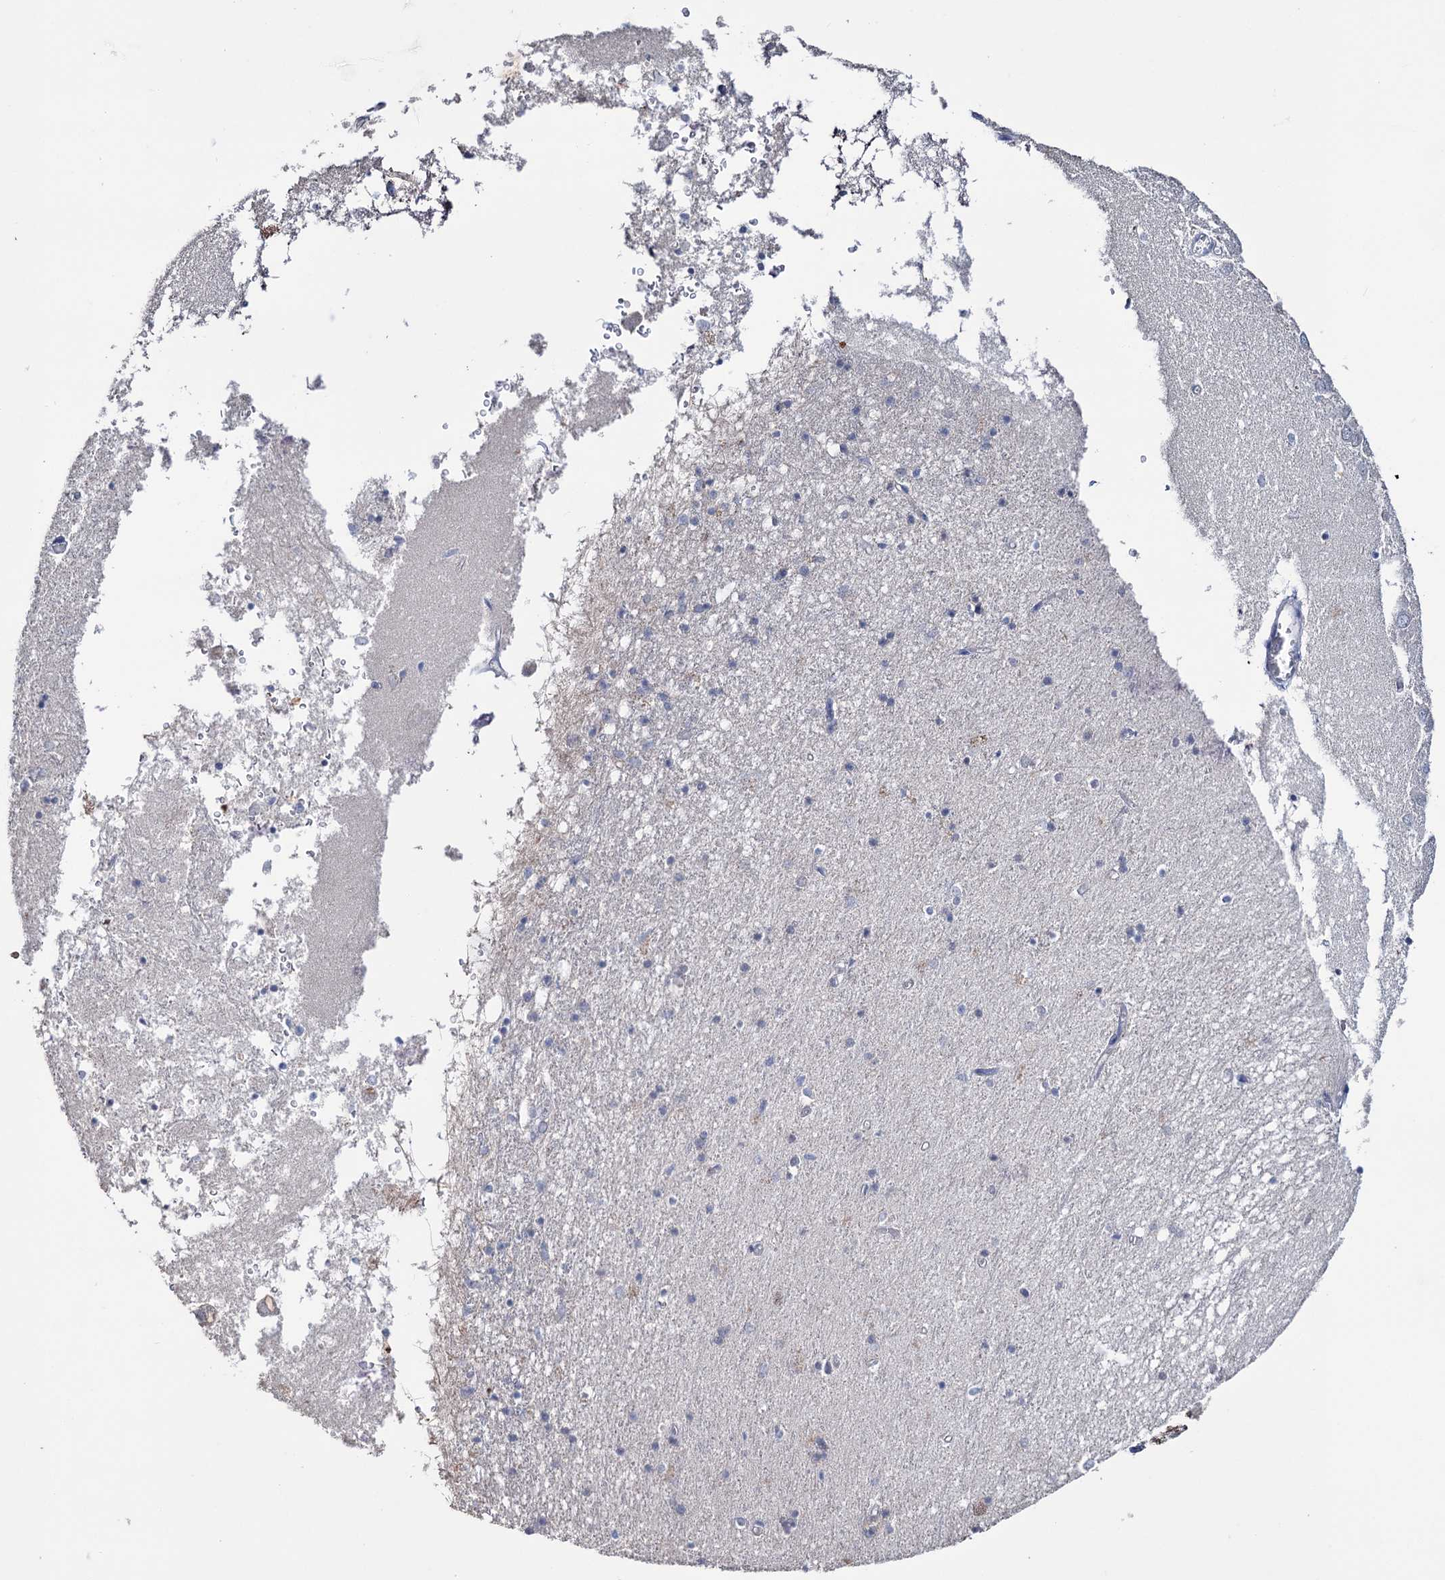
{"staining": {"intensity": "negative", "quantity": "none", "location": "none"}, "tissue": "hippocampus", "cell_type": "Glial cells", "image_type": "normal", "snomed": [{"axis": "morphology", "description": "Normal tissue, NOS"}, {"axis": "topography", "description": "Hippocampus"}], "caption": "Glial cells show no significant protein expression in benign hippocampus. (DAB immunohistochemistry (IHC), high magnification).", "gene": "EPB41L5", "patient": {"sex": "male", "age": 70}}